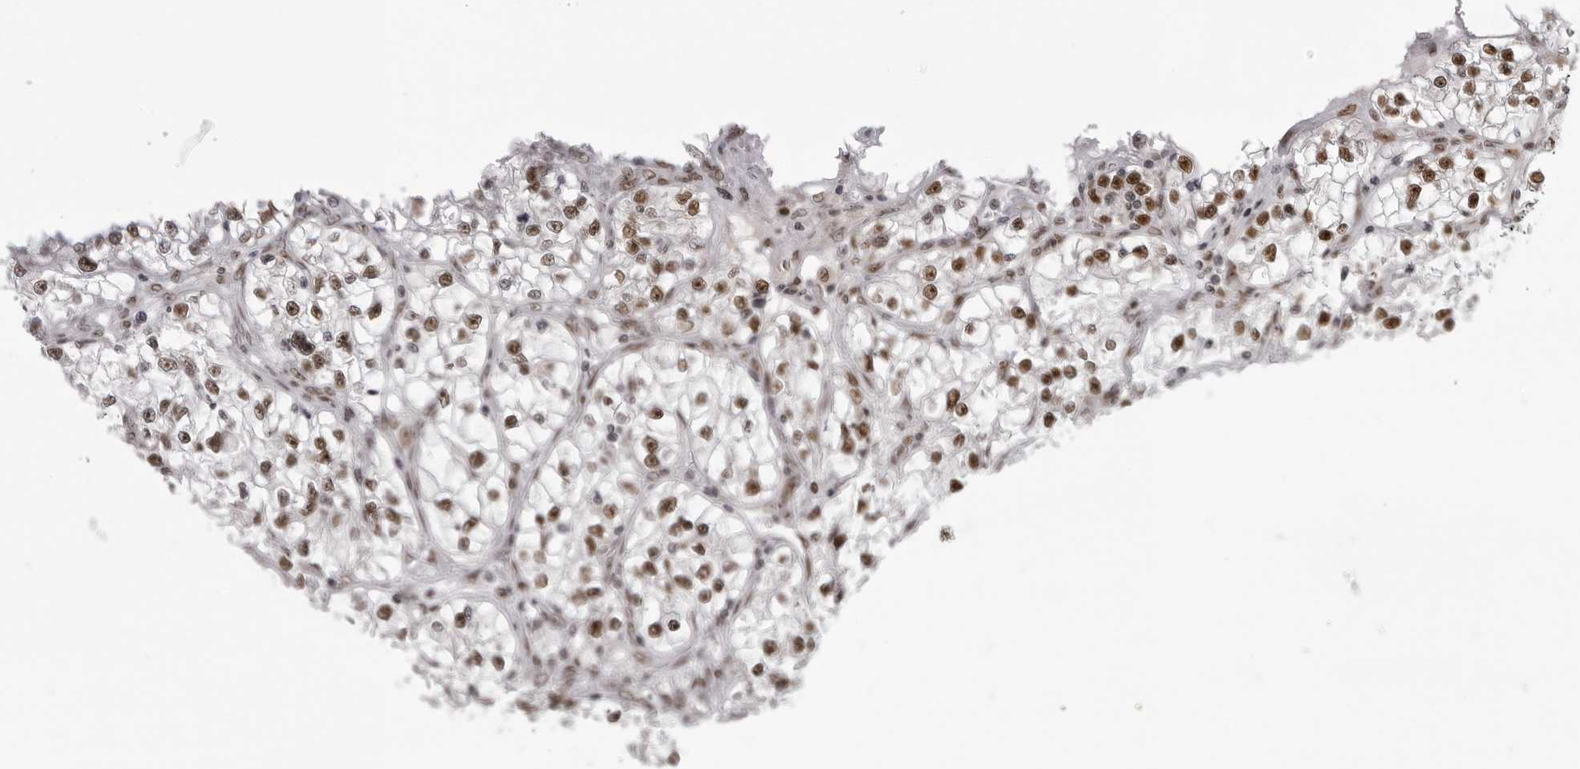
{"staining": {"intensity": "moderate", "quantity": ">75%", "location": "nuclear"}, "tissue": "renal cancer", "cell_type": "Tumor cells", "image_type": "cancer", "snomed": [{"axis": "morphology", "description": "Adenocarcinoma, NOS"}, {"axis": "topography", "description": "Kidney"}], "caption": "Immunohistochemical staining of human renal cancer shows moderate nuclear protein expression in about >75% of tumor cells.", "gene": "HEXIM2", "patient": {"sex": "female", "age": 57}}